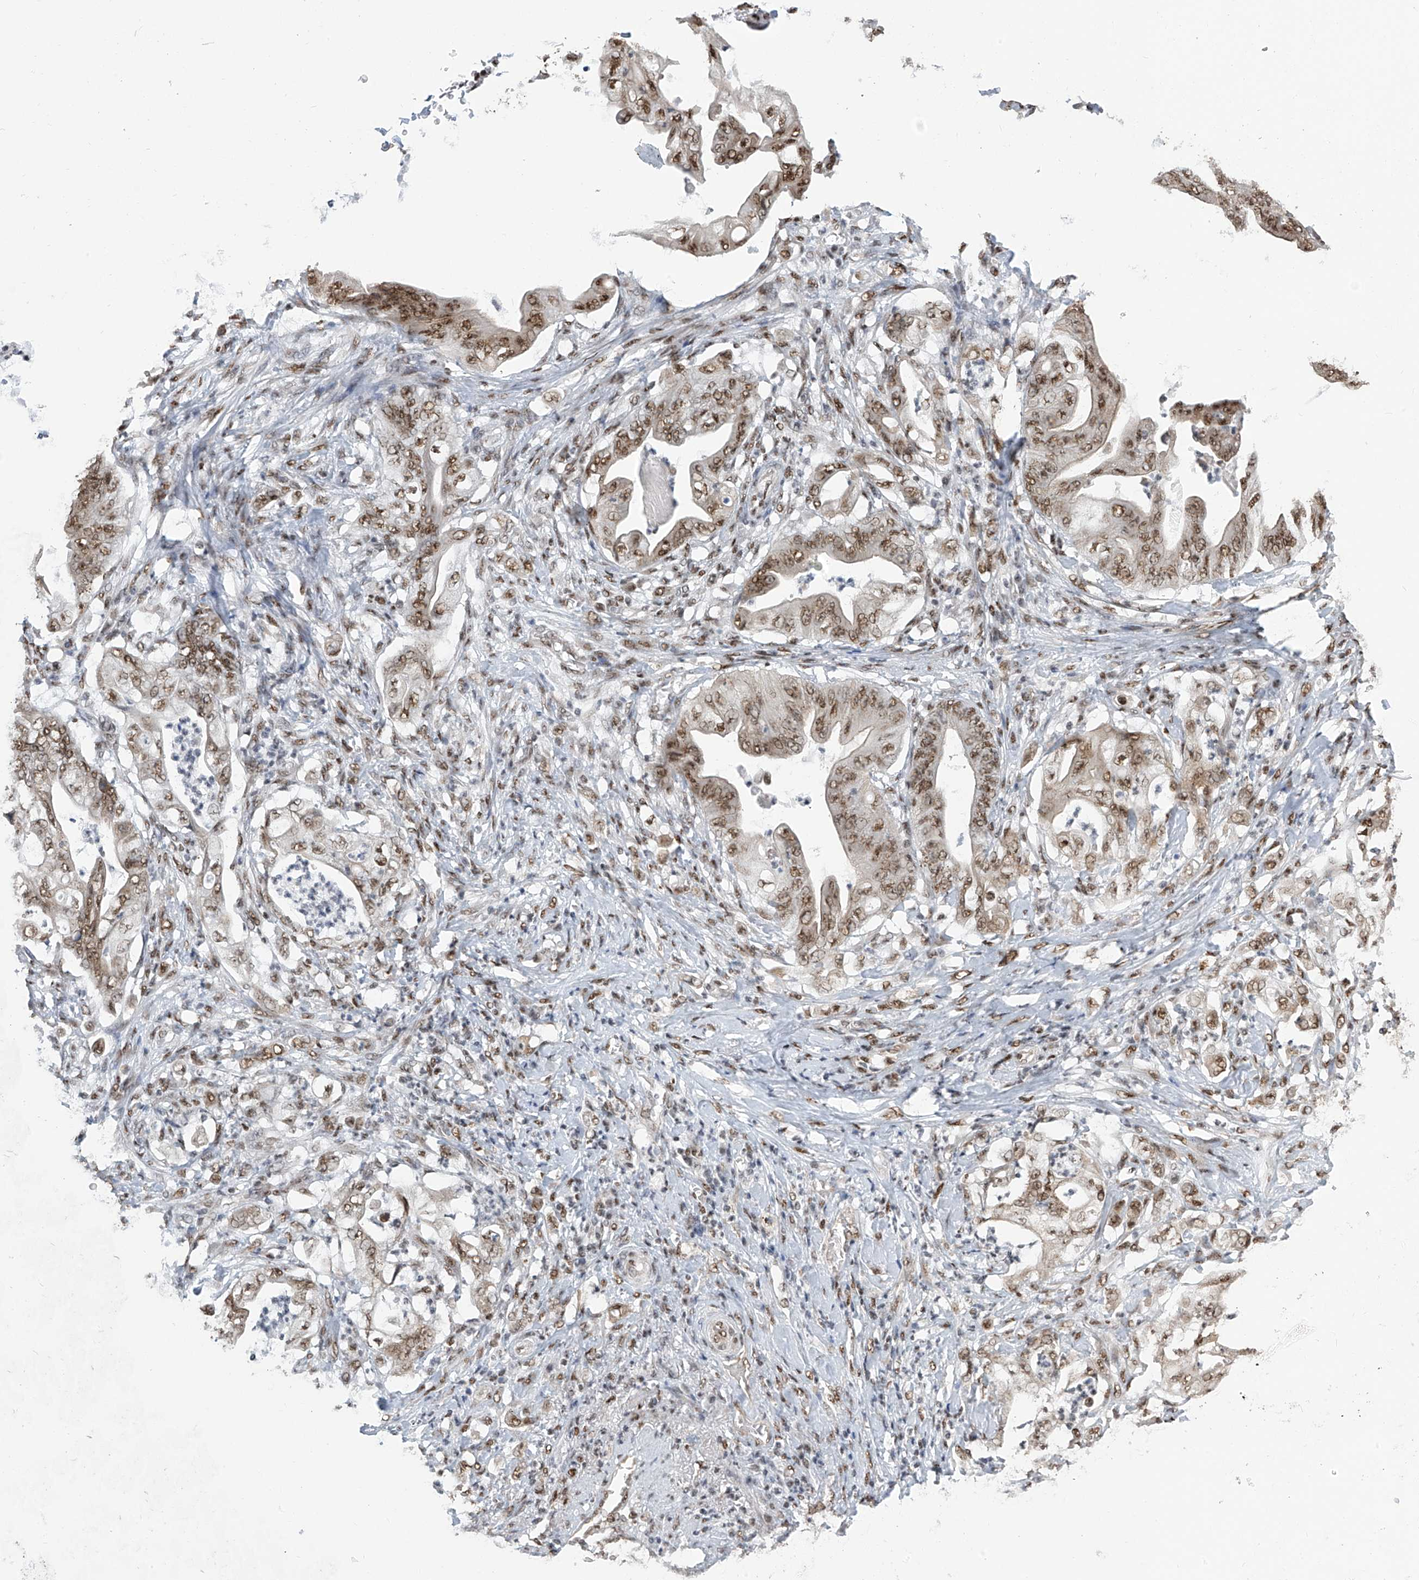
{"staining": {"intensity": "moderate", "quantity": ">75%", "location": "nuclear"}, "tissue": "stomach cancer", "cell_type": "Tumor cells", "image_type": "cancer", "snomed": [{"axis": "morphology", "description": "Adenocarcinoma, NOS"}, {"axis": "topography", "description": "Stomach"}], "caption": "Protein expression analysis of adenocarcinoma (stomach) demonstrates moderate nuclear positivity in about >75% of tumor cells.", "gene": "APLF", "patient": {"sex": "female", "age": 73}}